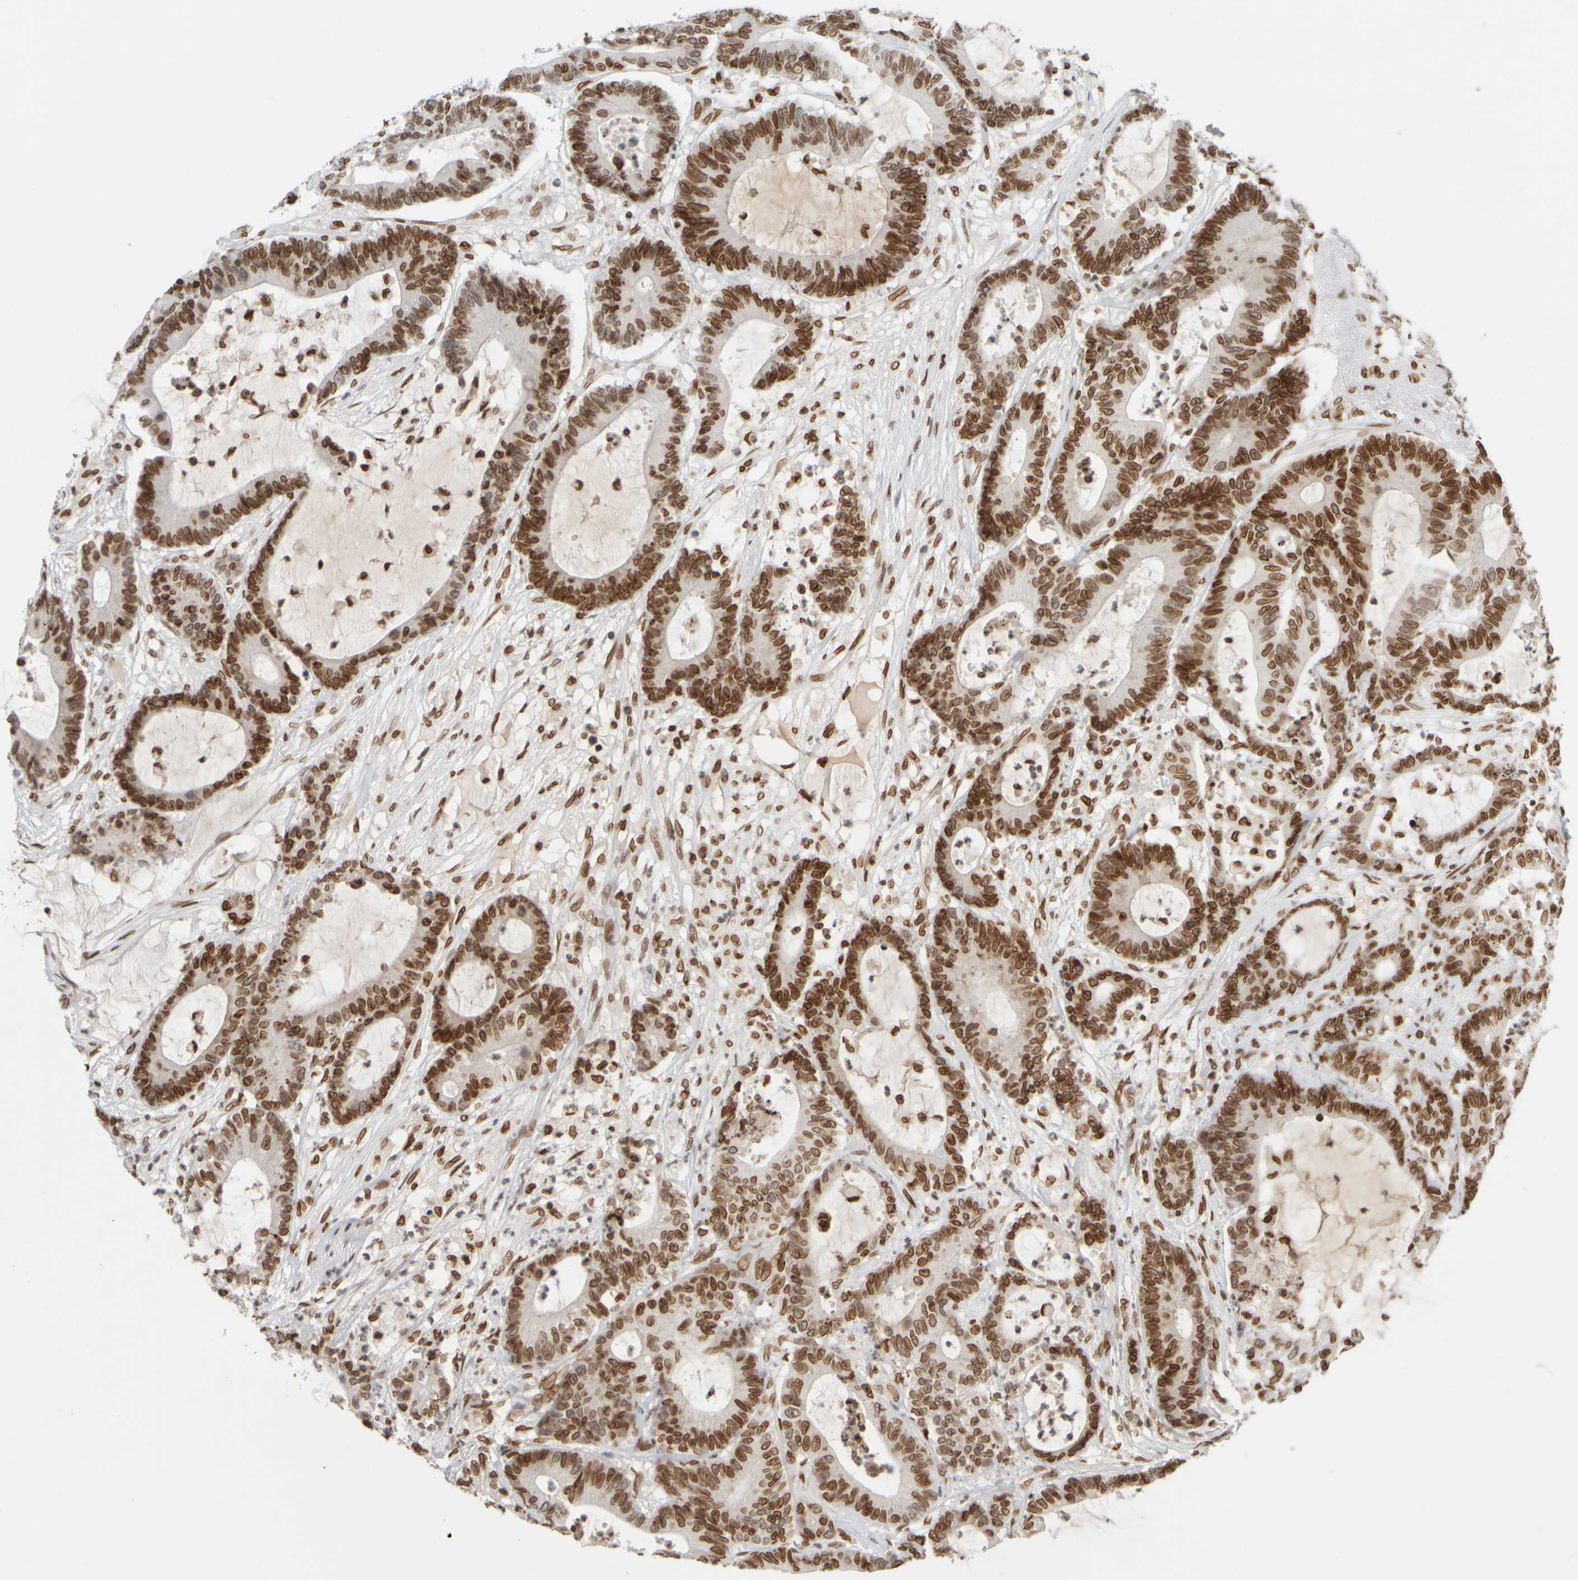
{"staining": {"intensity": "strong", "quantity": ">75%", "location": "cytoplasmic/membranous,nuclear"}, "tissue": "colorectal cancer", "cell_type": "Tumor cells", "image_type": "cancer", "snomed": [{"axis": "morphology", "description": "Adenocarcinoma, NOS"}, {"axis": "topography", "description": "Colon"}], "caption": "A histopathology image of human colorectal cancer stained for a protein reveals strong cytoplasmic/membranous and nuclear brown staining in tumor cells.", "gene": "ZC3HC1", "patient": {"sex": "female", "age": 84}}